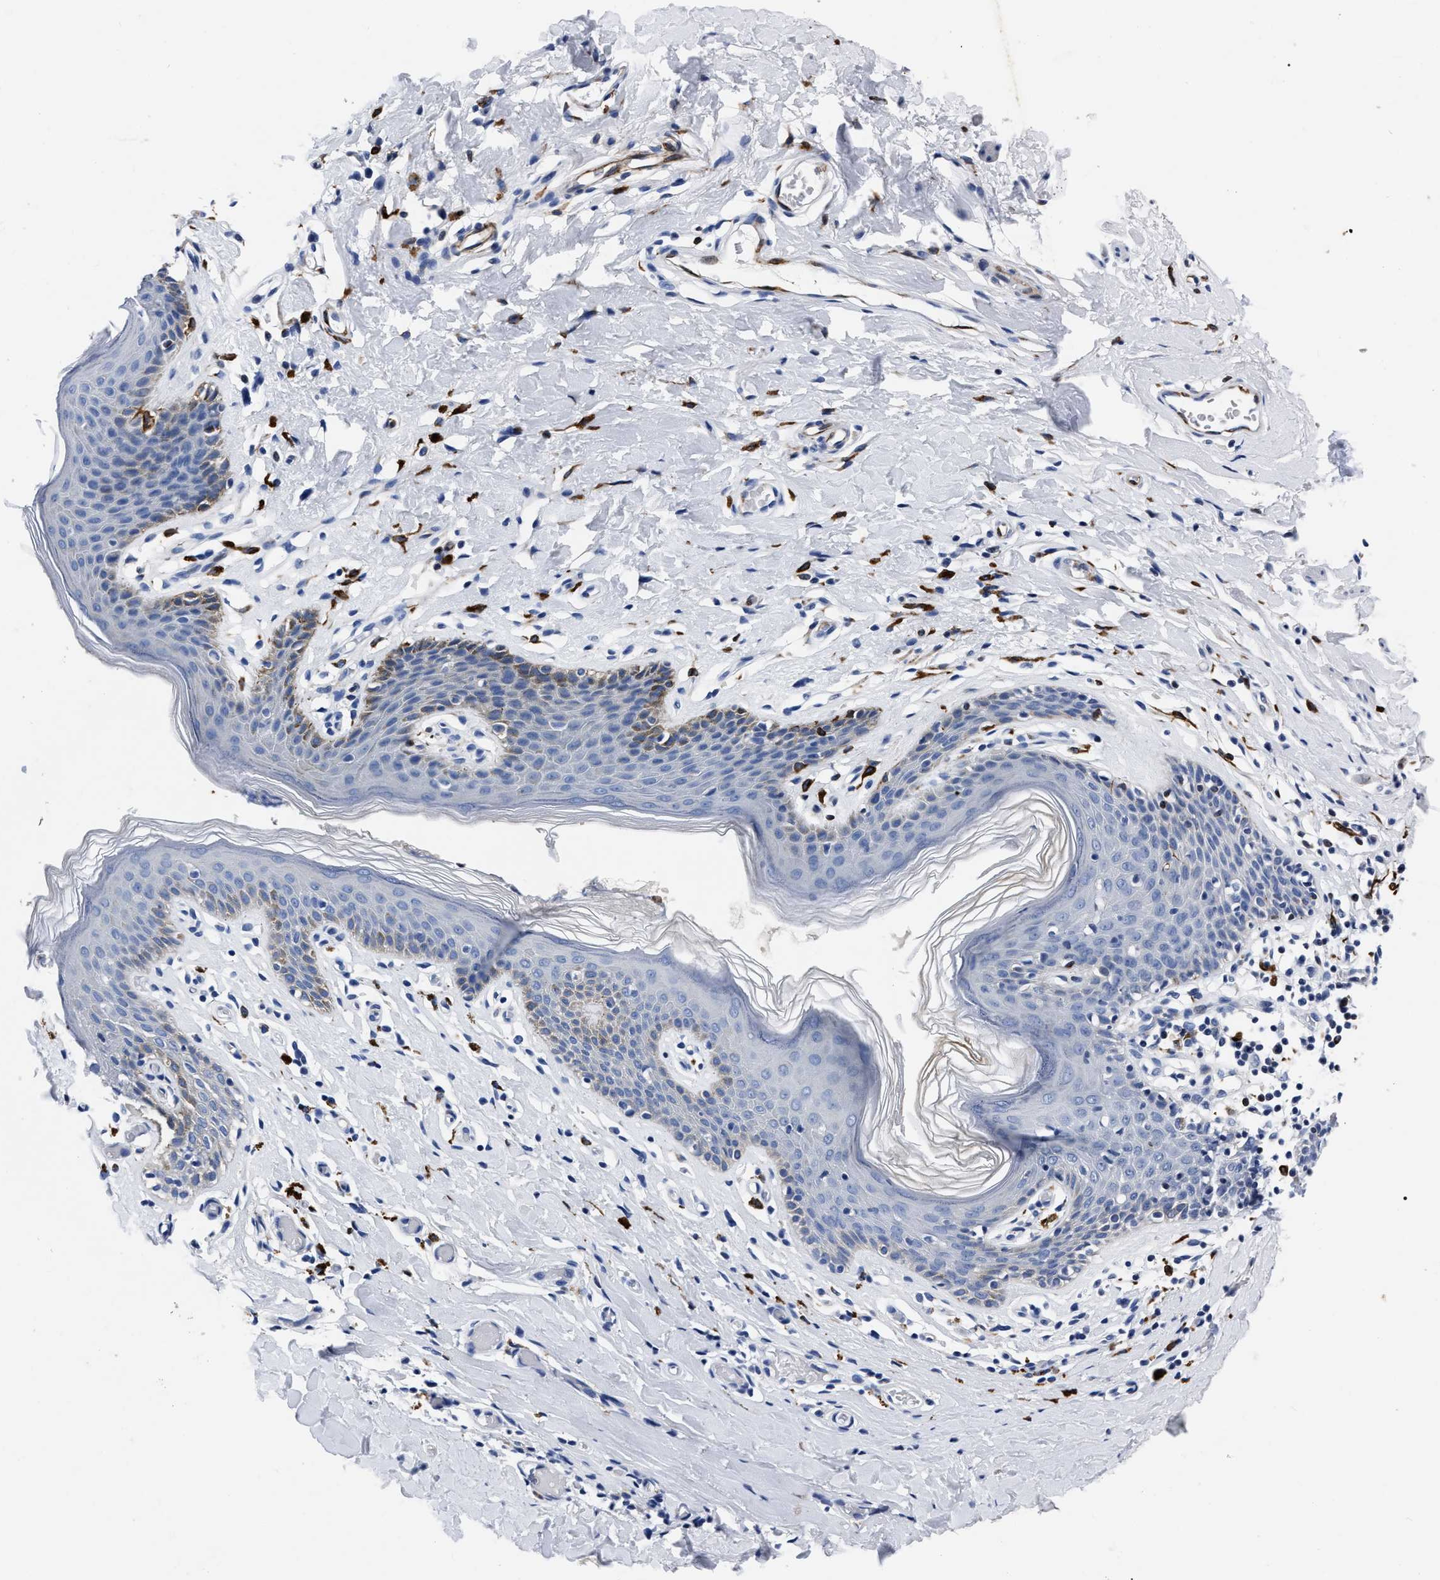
{"staining": {"intensity": "weak", "quantity": "<25%", "location": "cytoplasmic/membranous"}, "tissue": "skin", "cell_type": "Epidermal cells", "image_type": "normal", "snomed": [{"axis": "morphology", "description": "Normal tissue, NOS"}, {"axis": "topography", "description": "Vulva"}], "caption": "The histopathology image exhibits no significant positivity in epidermal cells of skin. The staining is performed using DAB brown chromogen with nuclei counter-stained in using hematoxylin.", "gene": "OR10G3", "patient": {"sex": "female", "age": 66}}